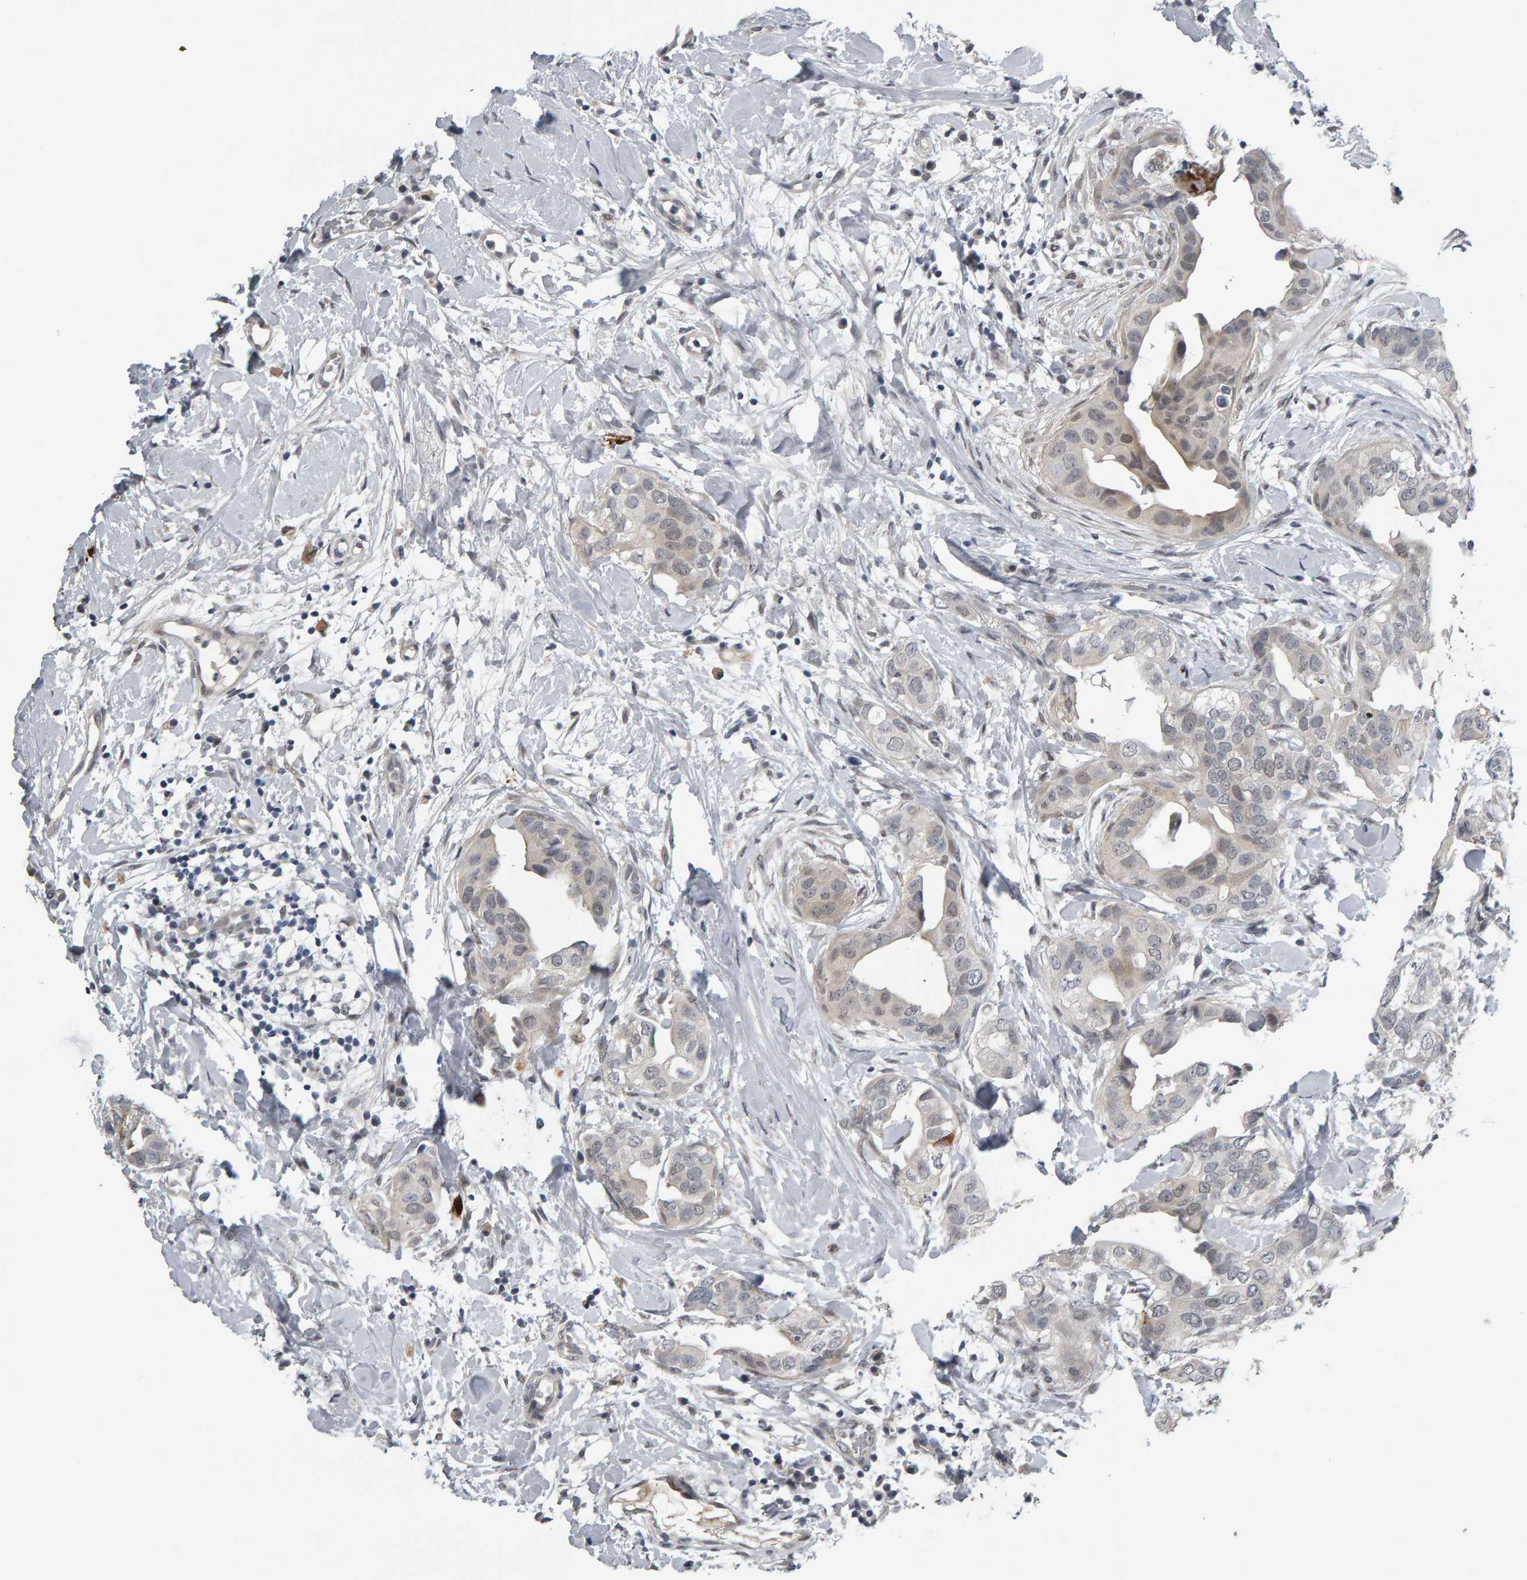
{"staining": {"intensity": "negative", "quantity": "none", "location": "none"}, "tissue": "breast cancer", "cell_type": "Tumor cells", "image_type": "cancer", "snomed": [{"axis": "morphology", "description": "Duct carcinoma"}, {"axis": "topography", "description": "Breast"}], "caption": "Immunohistochemical staining of breast invasive ductal carcinoma reveals no significant expression in tumor cells.", "gene": "IPO8", "patient": {"sex": "female", "age": 40}}